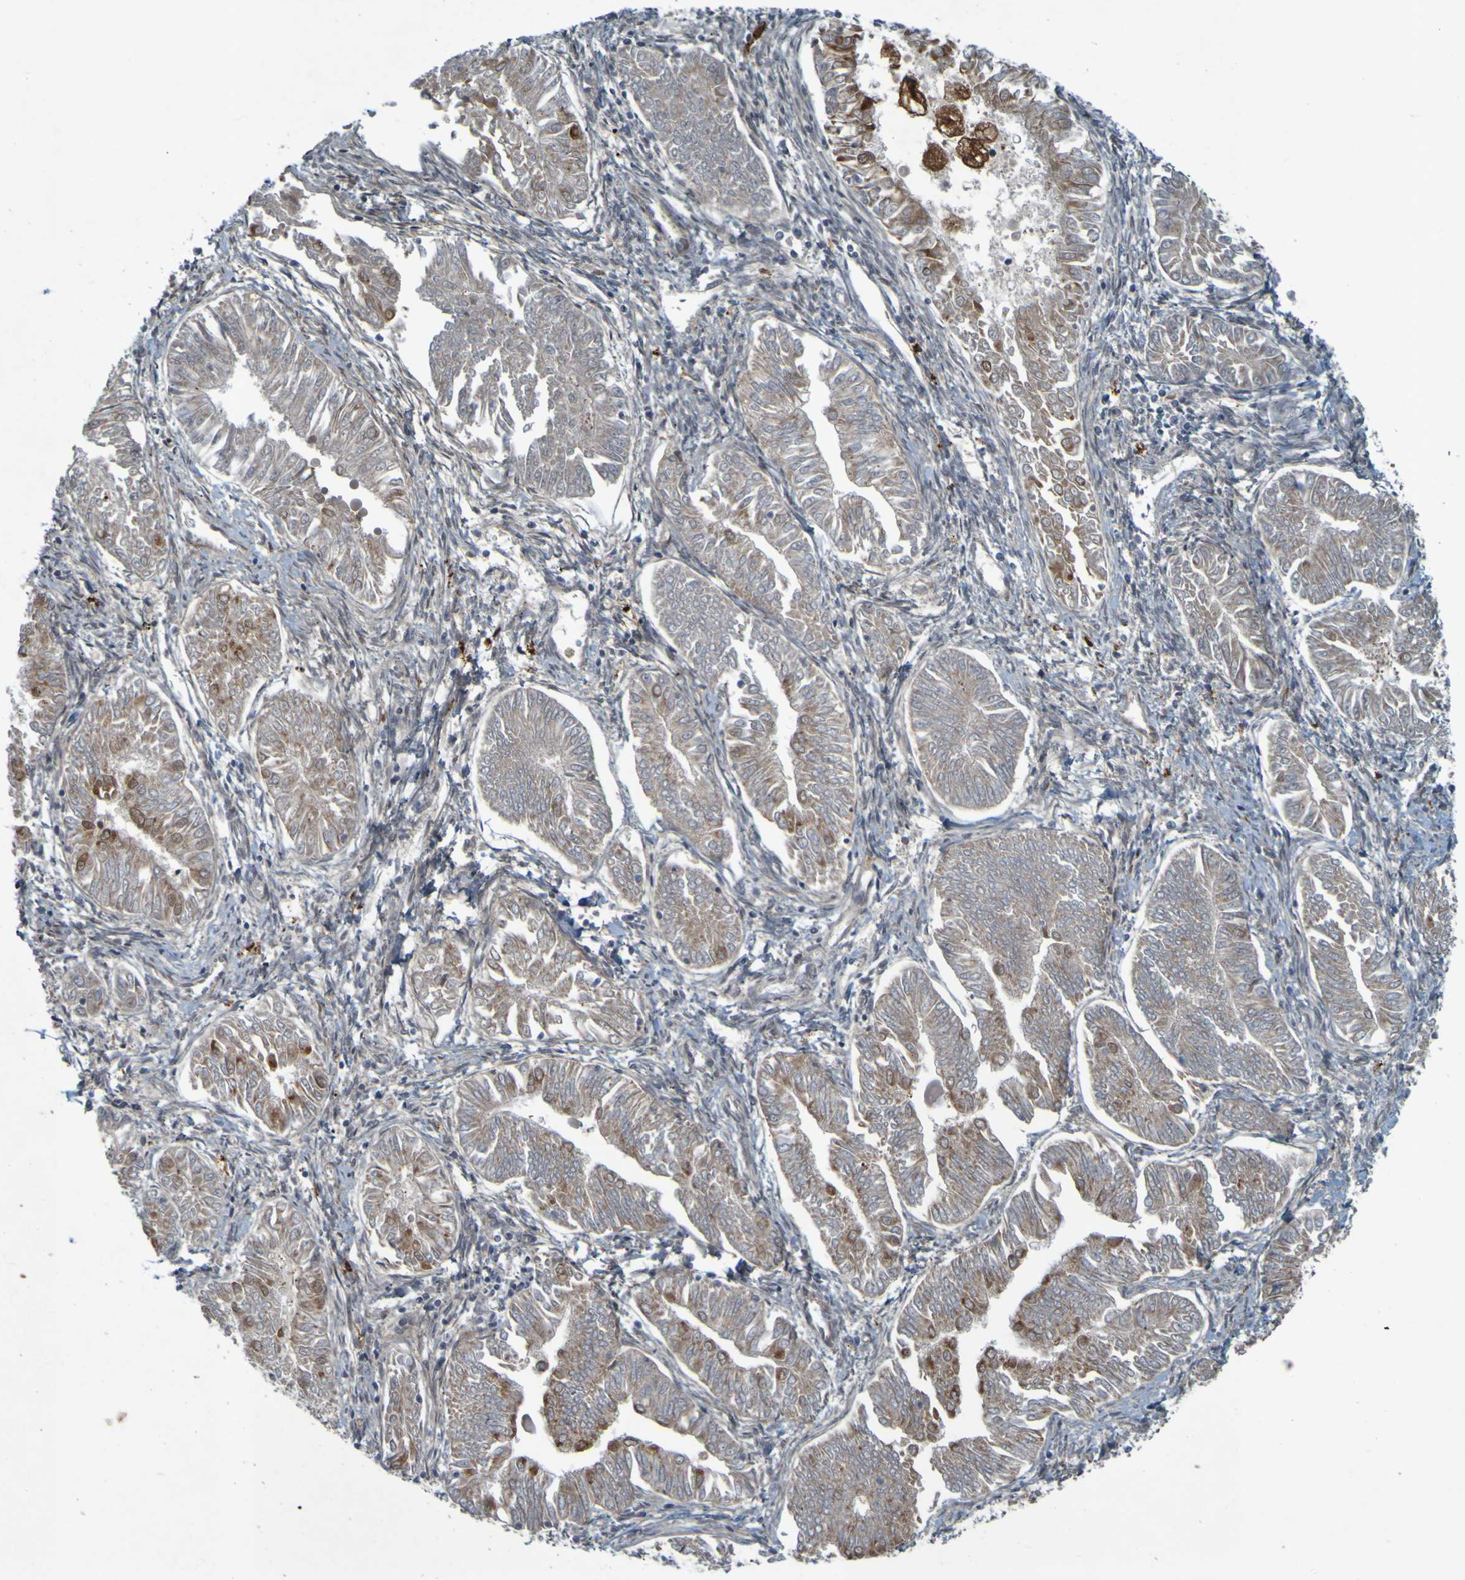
{"staining": {"intensity": "moderate", "quantity": "<25%", "location": "cytoplasmic/membranous,nuclear"}, "tissue": "endometrial cancer", "cell_type": "Tumor cells", "image_type": "cancer", "snomed": [{"axis": "morphology", "description": "Adenocarcinoma, NOS"}, {"axis": "topography", "description": "Endometrium"}], "caption": "A photomicrograph of human adenocarcinoma (endometrial) stained for a protein demonstrates moderate cytoplasmic/membranous and nuclear brown staining in tumor cells.", "gene": "MCPH1", "patient": {"sex": "female", "age": 53}}